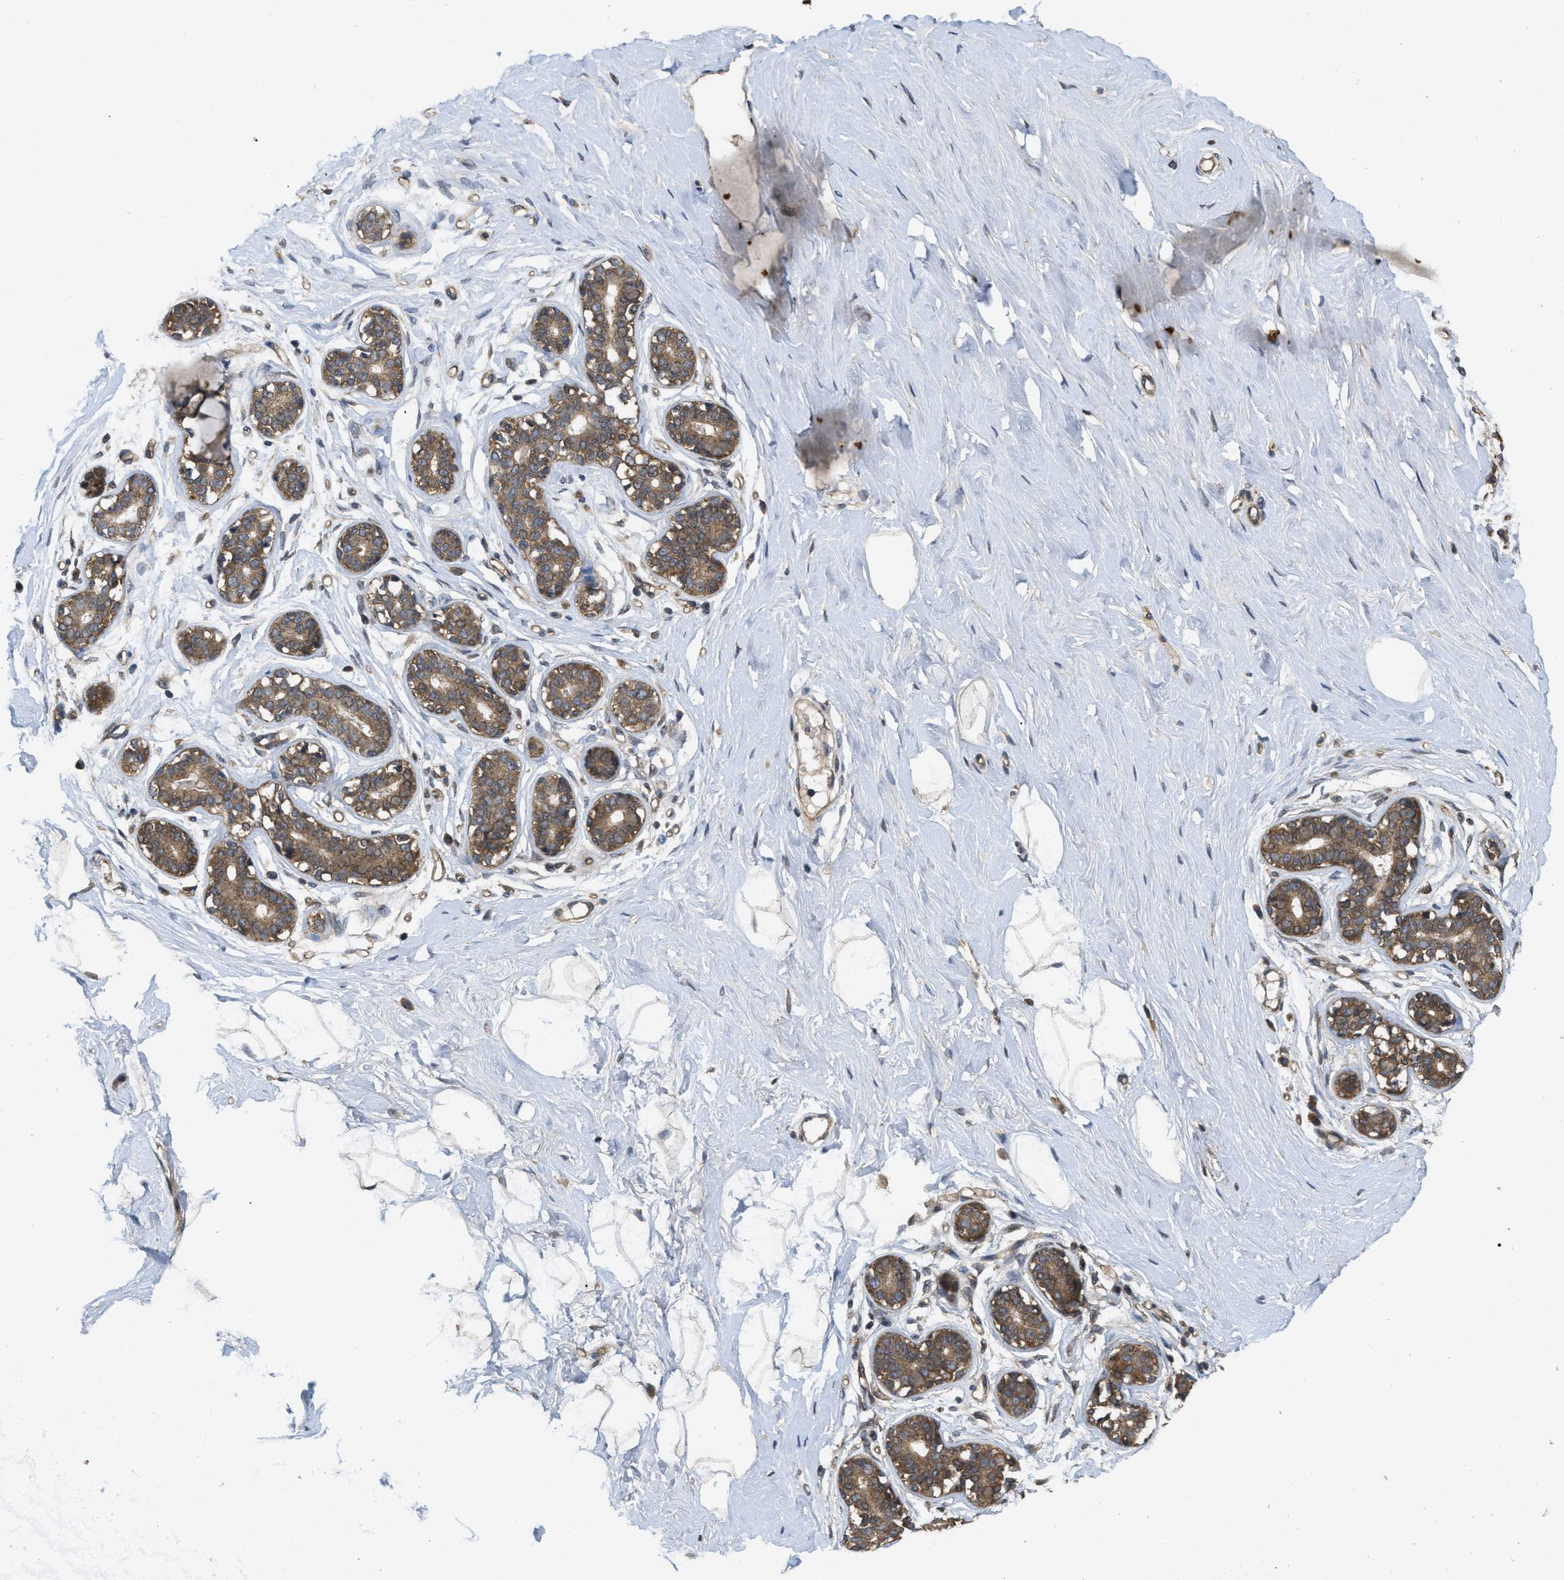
{"staining": {"intensity": "weak", "quantity": ">75%", "location": "cytoplasmic/membranous"}, "tissue": "breast", "cell_type": "Adipocytes", "image_type": "normal", "snomed": [{"axis": "morphology", "description": "Normal tissue, NOS"}, {"axis": "topography", "description": "Breast"}], "caption": "Breast stained for a protein (brown) exhibits weak cytoplasmic/membranous positive staining in about >75% of adipocytes.", "gene": "FZD6", "patient": {"sex": "female", "age": 23}}